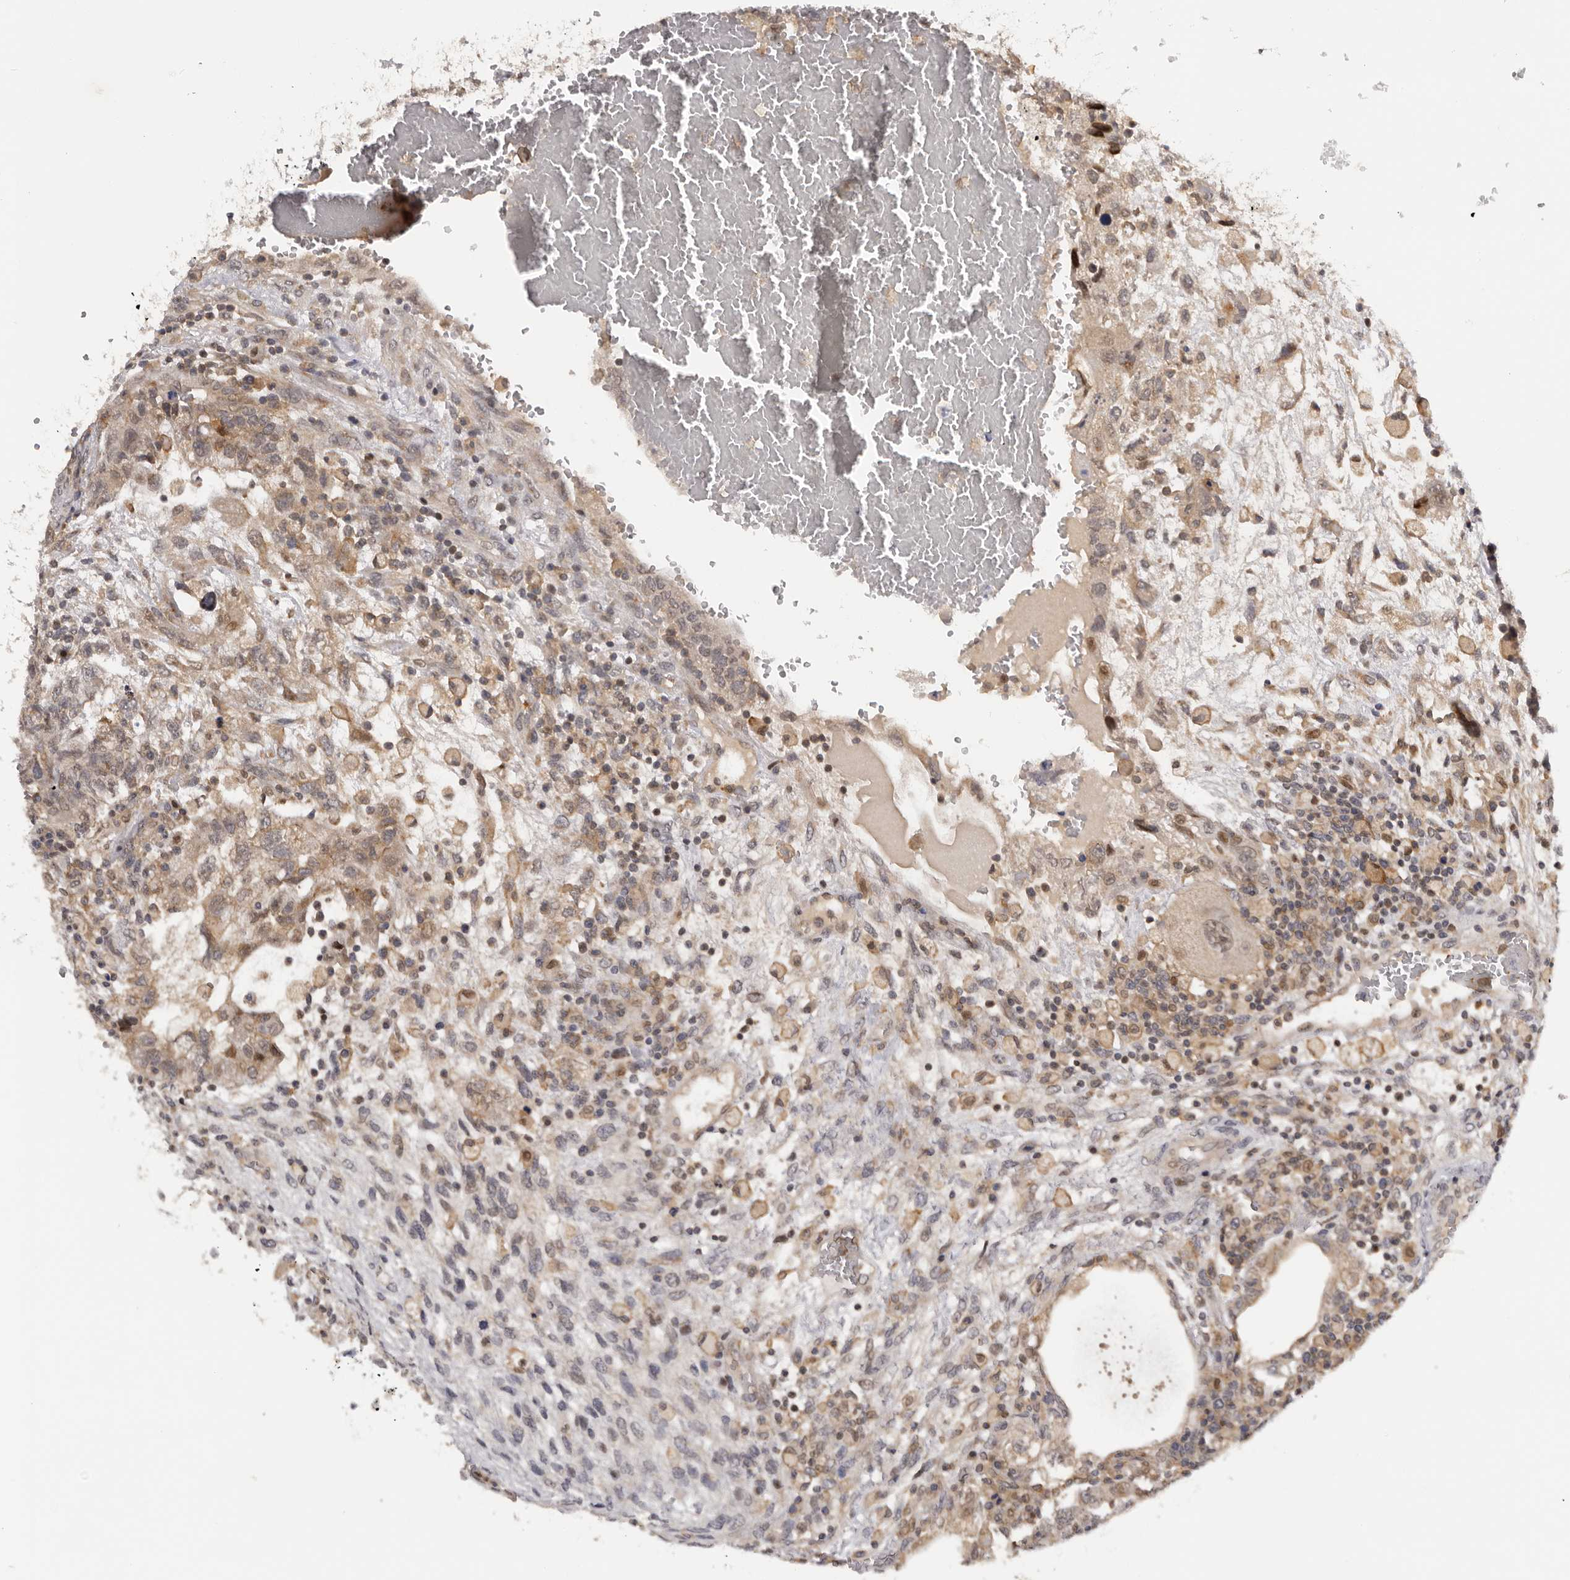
{"staining": {"intensity": "weak", "quantity": "<25%", "location": "cytoplasmic/membranous"}, "tissue": "testis cancer", "cell_type": "Tumor cells", "image_type": "cancer", "snomed": [{"axis": "morphology", "description": "Carcinoma, Embryonal, NOS"}, {"axis": "topography", "description": "Testis"}], "caption": "A high-resolution micrograph shows immunohistochemistry (IHC) staining of testis cancer (embryonal carcinoma), which demonstrates no significant positivity in tumor cells.", "gene": "KIF2B", "patient": {"sex": "male", "age": 36}}